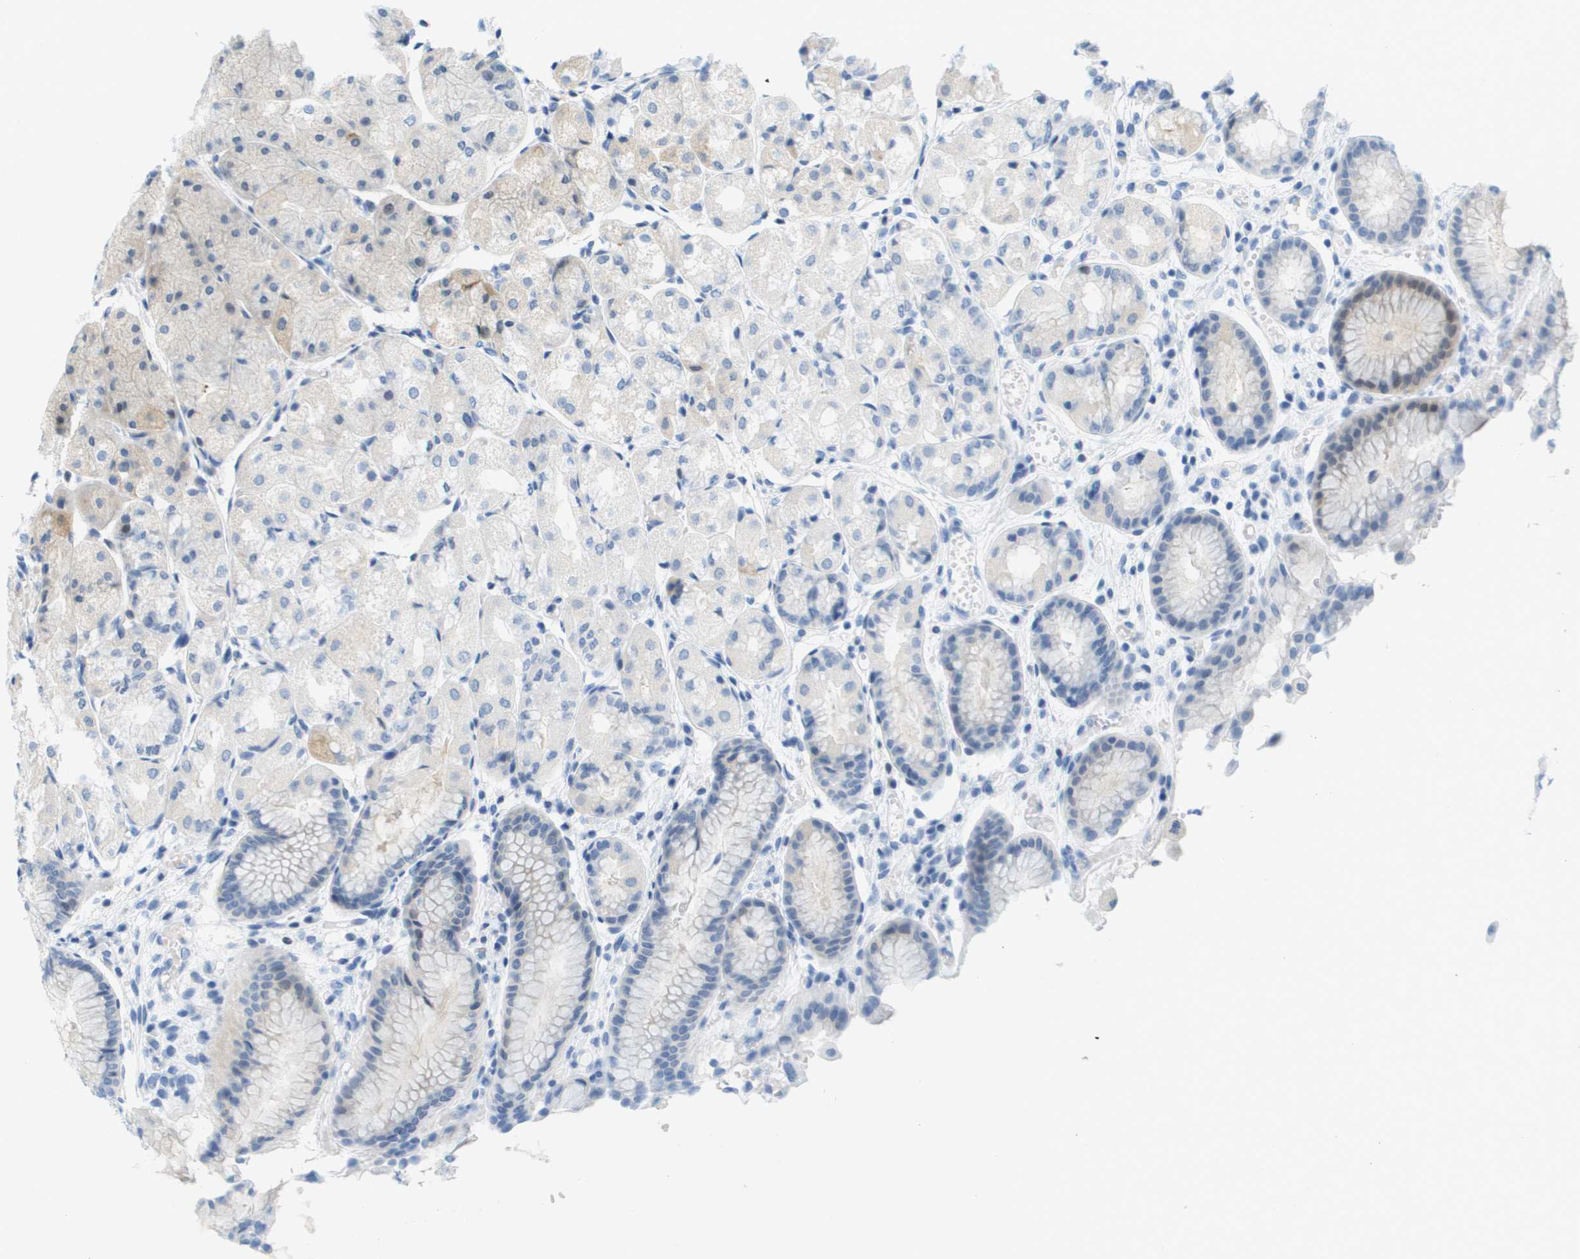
{"staining": {"intensity": "negative", "quantity": "none", "location": "none"}, "tissue": "stomach", "cell_type": "Glandular cells", "image_type": "normal", "snomed": [{"axis": "morphology", "description": "Normal tissue, NOS"}, {"axis": "topography", "description": "Stomach, upper"}], "caption": "Glandular cells are negative for brown protein staining in normal stomach.", "gene": "CUL9", "patient": {"sex": "male", "age": 72}}